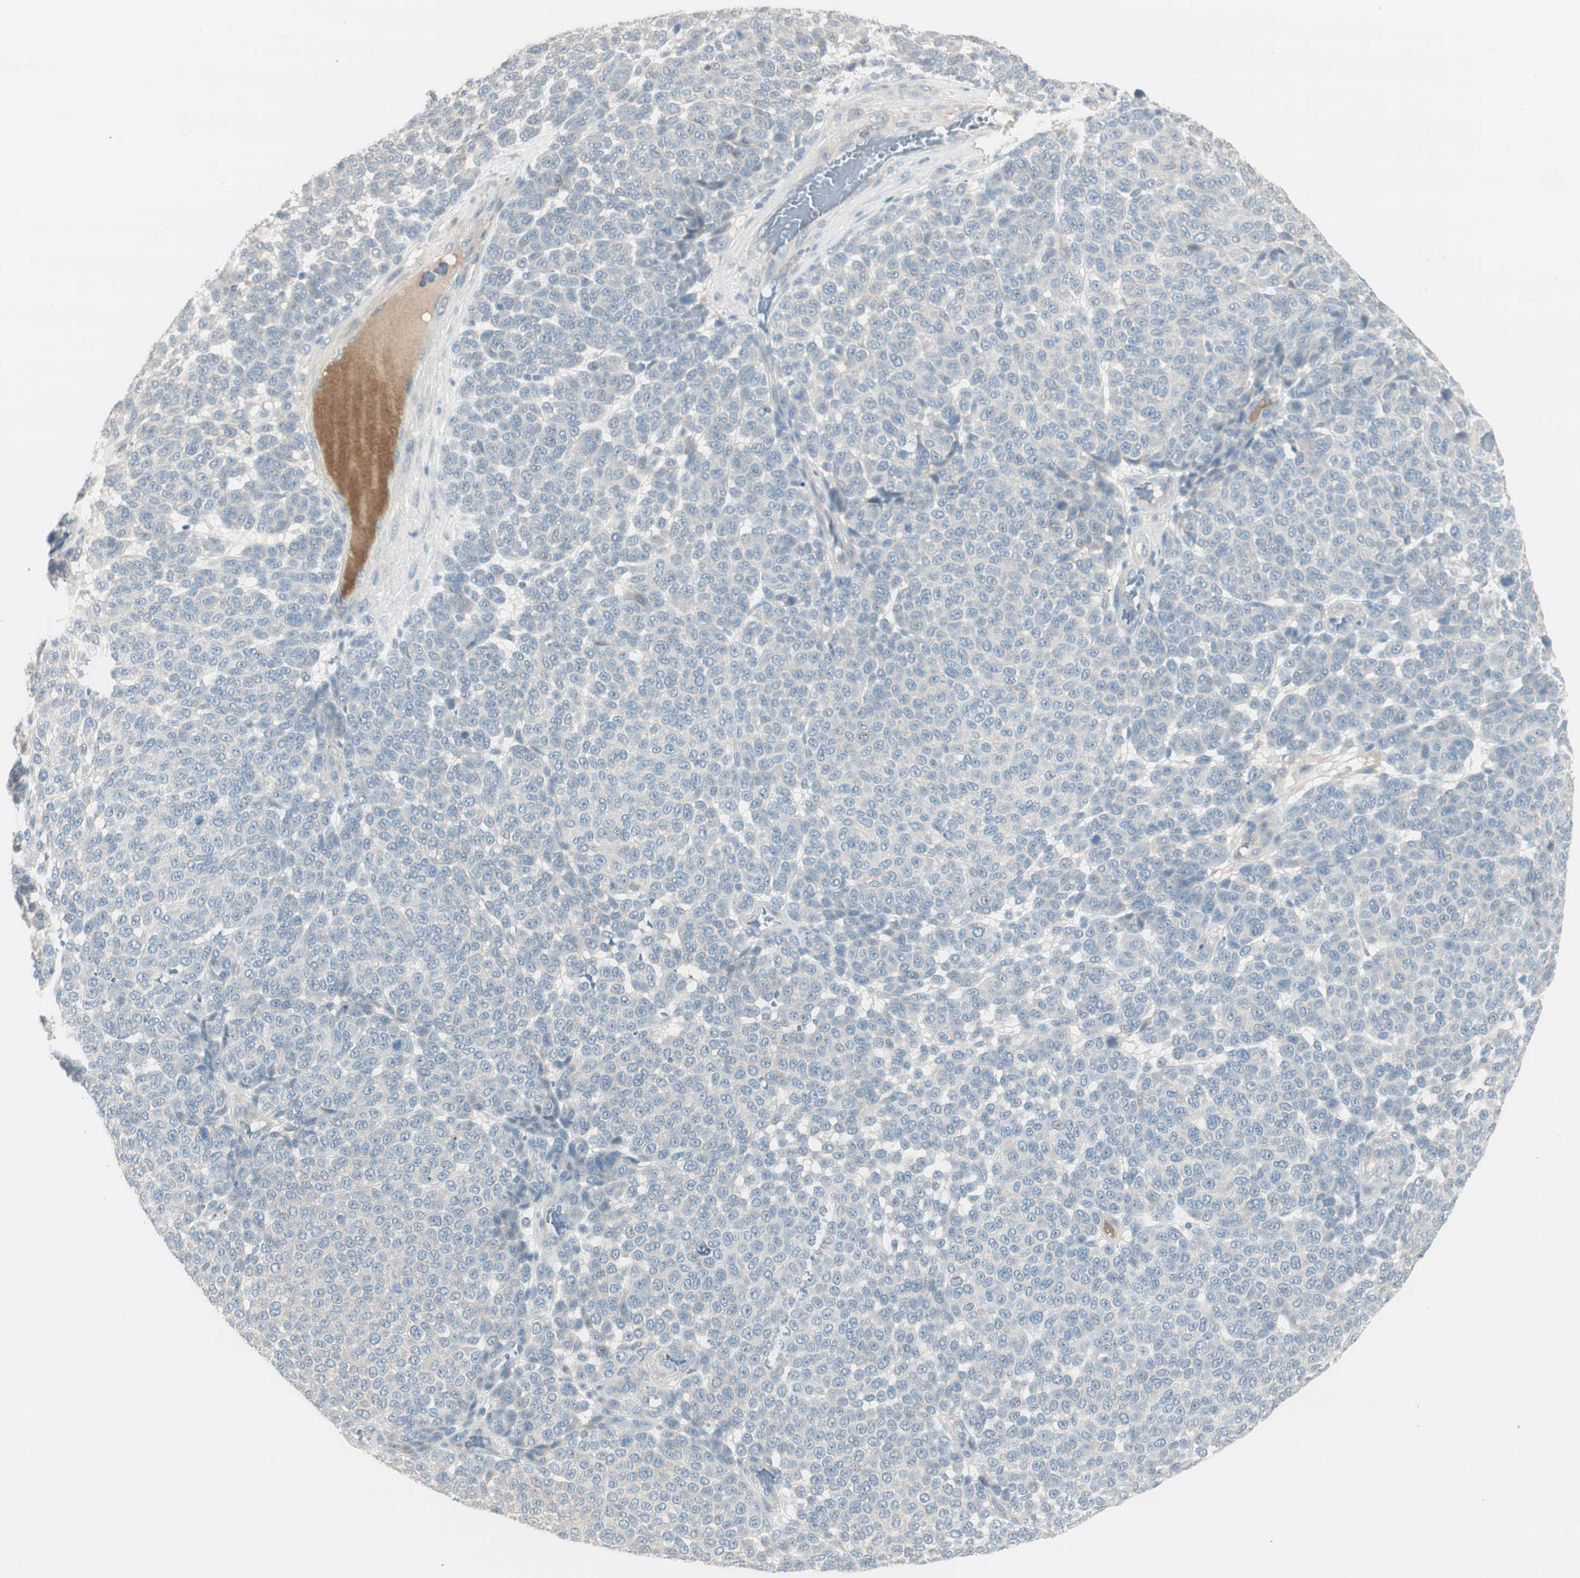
{"staining": {"intensity": "negative", "quantity": "none", "location": "none"}, "tissue": "melanoma", "cell_type": "Tumor cells", "image_type": "cancer", "snomed": [{"axis": "morphology", "description": "Malignant melanoma, NOS"}, {"axis": "topography", "description": "Skin"}], "caption": "Protein analysis of melanoma reveals no significant expression in tumor cells.", "gene": "EVA1A", "patient": {"sex": "male", "age": 59}}